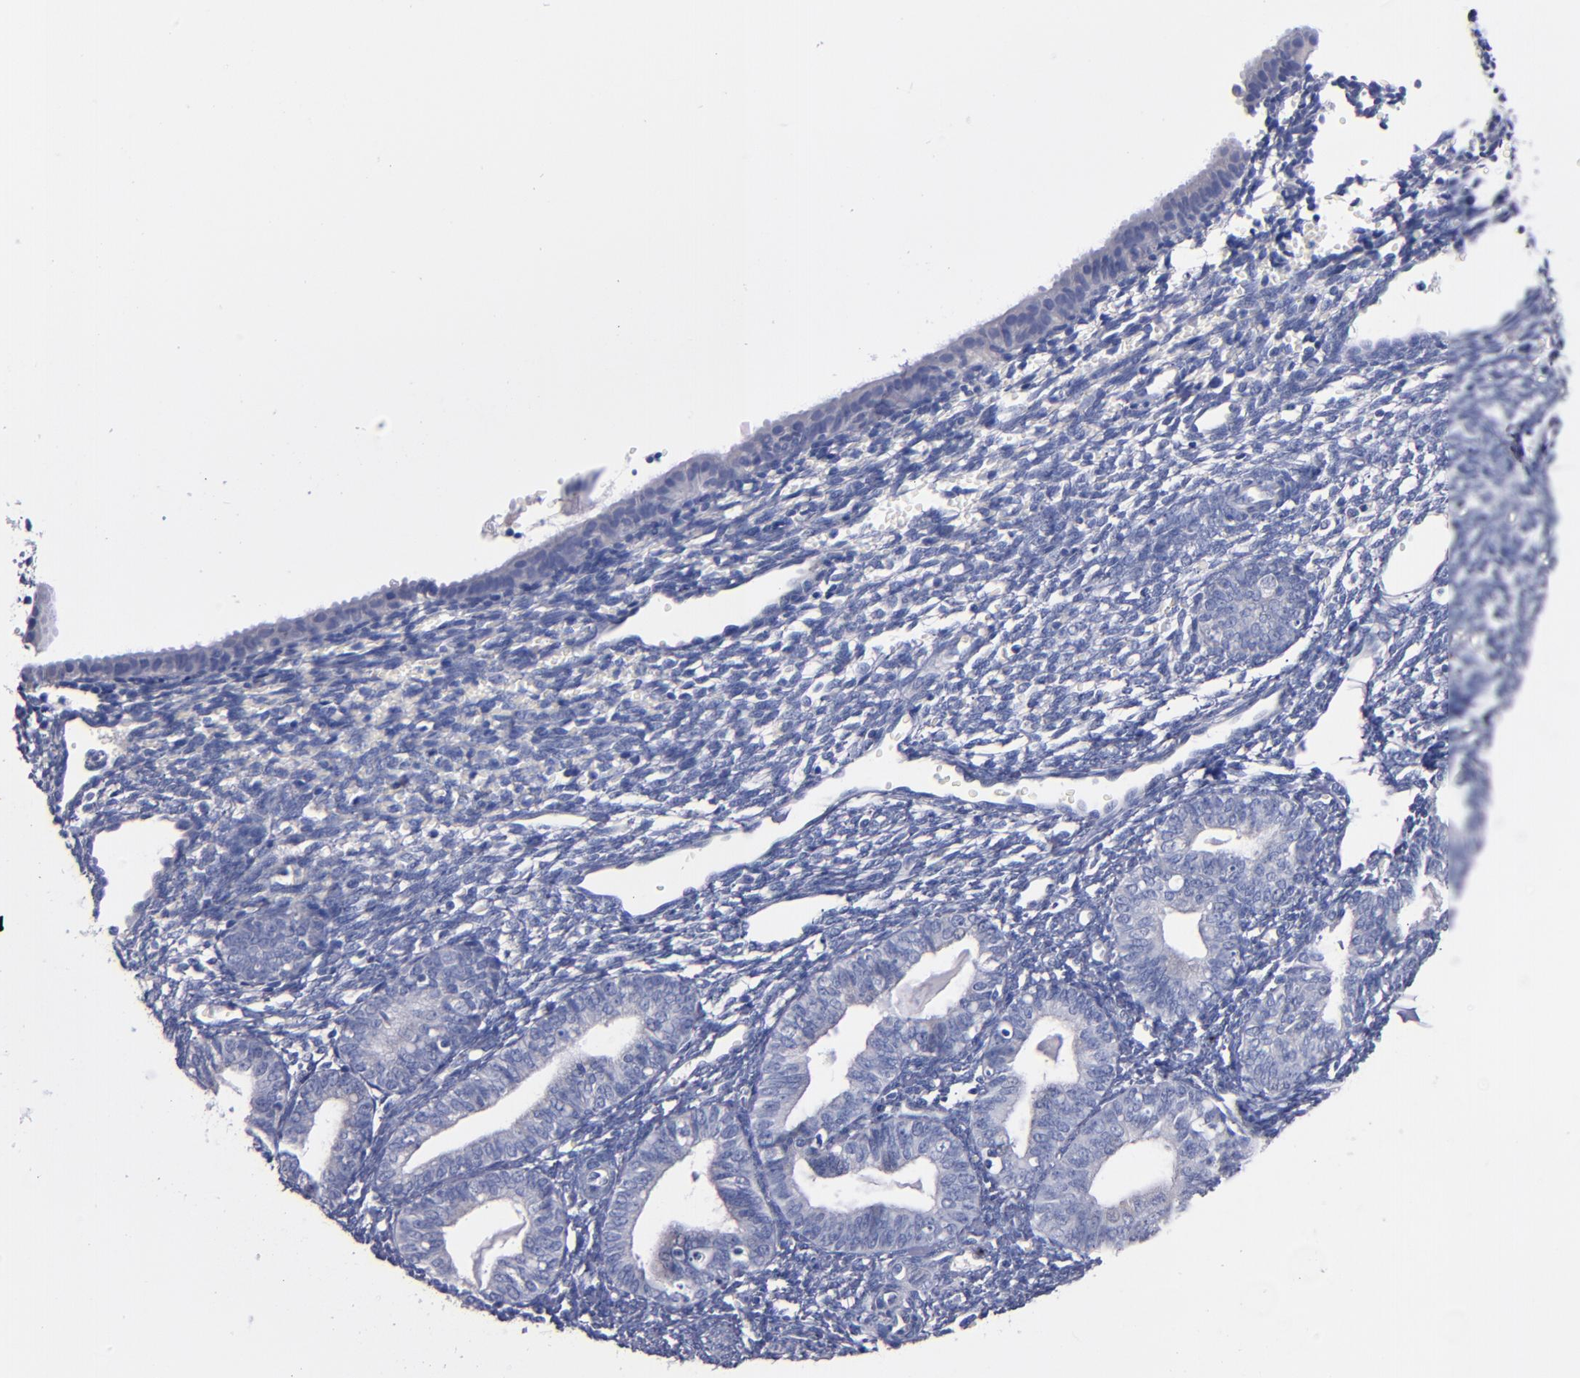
{"staining": {"intensity": "negative", "quantity": "none", "location": "none"}, "tissue": "endometrium", "cell_type": "Cells in endometrial stroma", "image_type": "normal", "snomed": [{"axis": "morphology", "description": "Normal tissue, NOS"}, {"axis": "topography", "description": "Endometrium"}], "caption": "The image exhibits no significant expression in cells in endometrial stroma of endometrium. (DAB (3,3'-diaminobenzidine) immunohistochemistry (IHC), high magnification).", "gene": "CNTNAP2", "patient": {"sex": "female", "age": 61}}